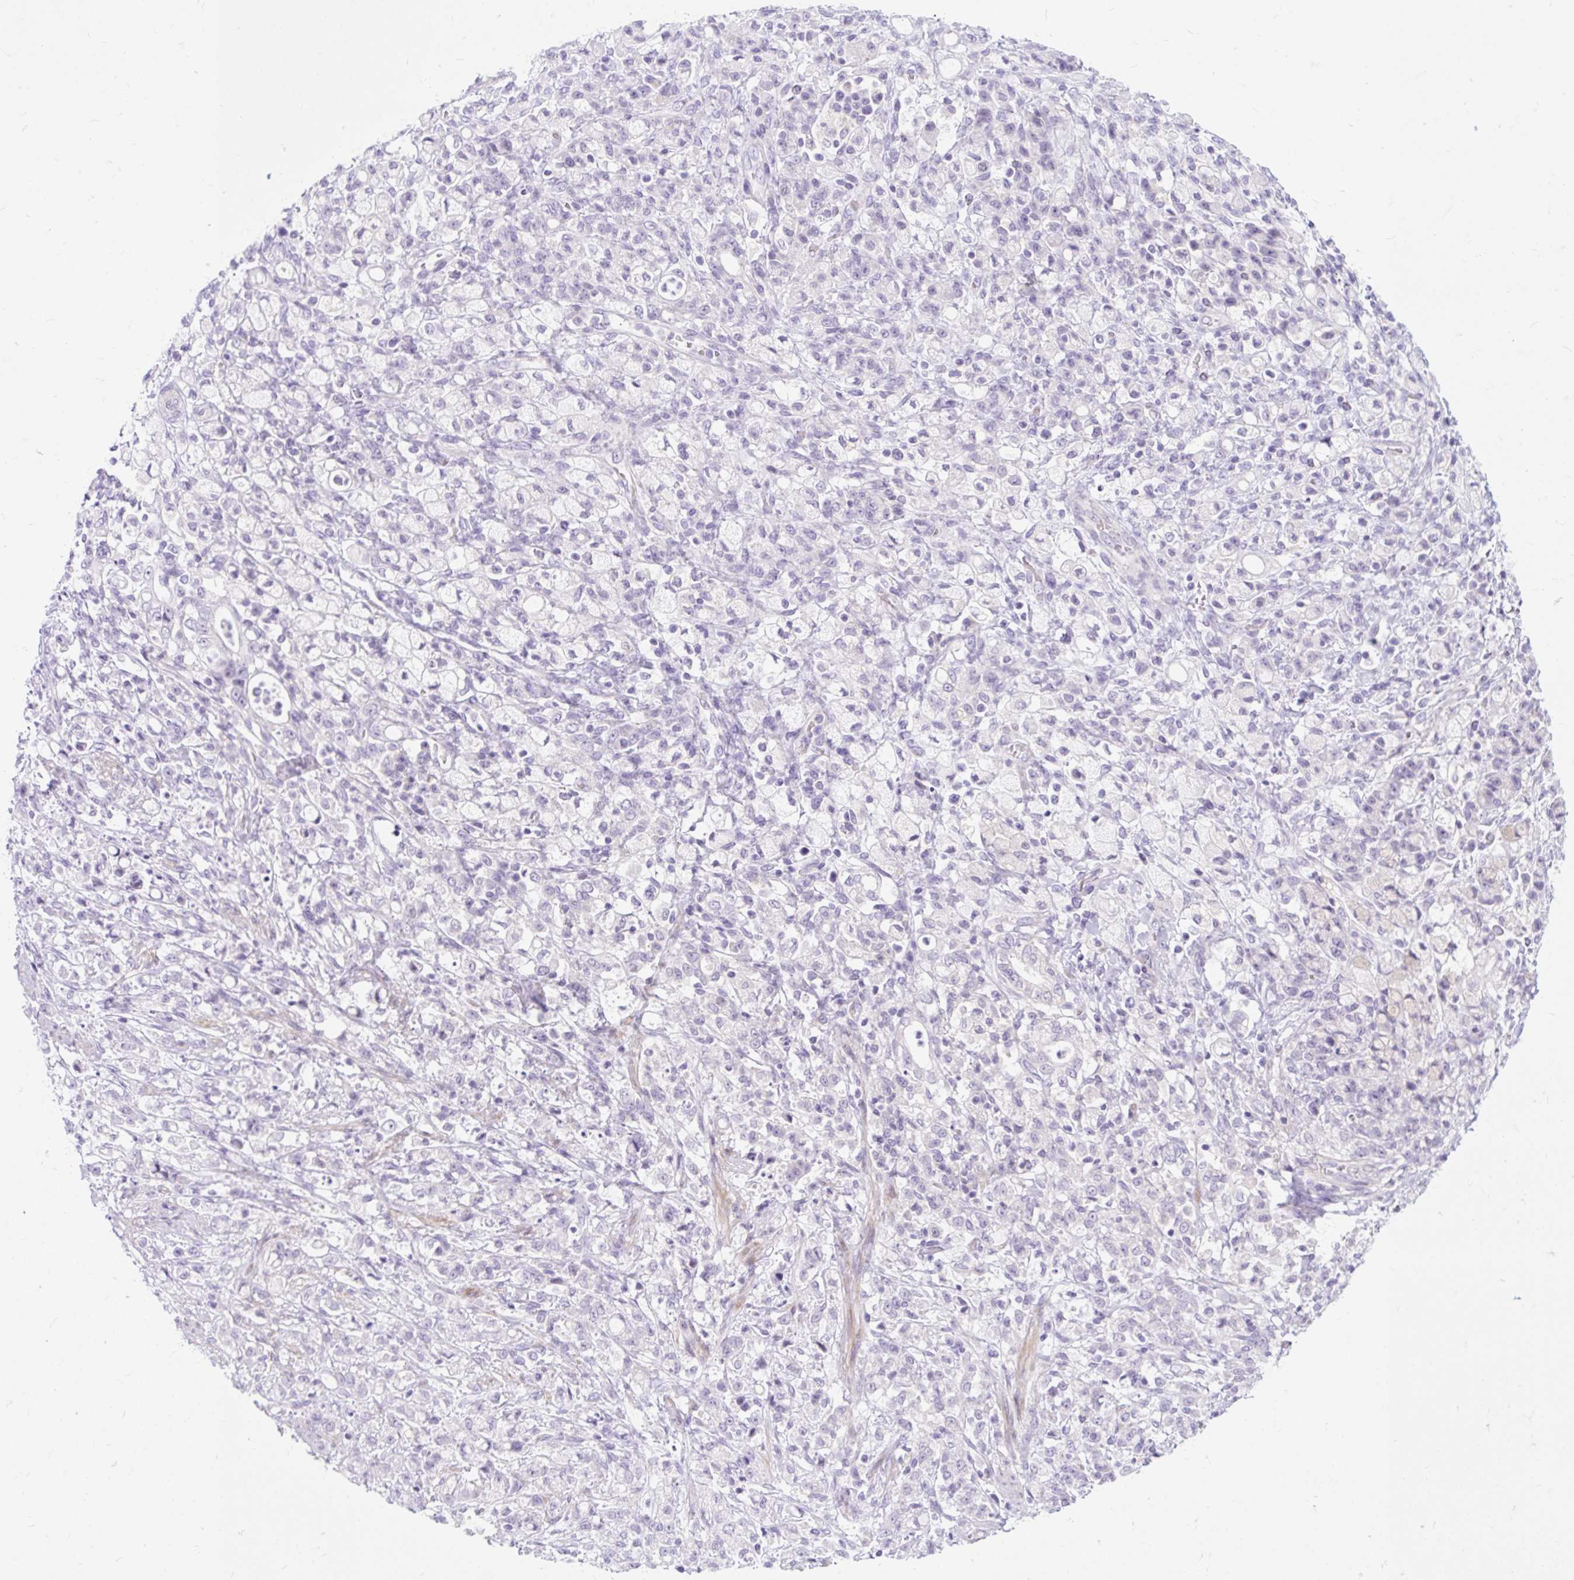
{"staining": {"intensity": "negative", "quantity": "none", "location": "none"}, "tissue": "stomach cancer", "cell_type": "Tumor cells", "image_type": "cancer", "snomed": [{"axis": "morphology", "description": "Adenocarcinoma, NOS"}, {"axis": "topography", "description": "Stomach"}], "caption": "The histopathology image exhibits no significant expression in tumor cells of stomach cancer (adenocarcinoma).", "gene": "SLC28A1", "patient": {"sex": "female", "age": 60}}